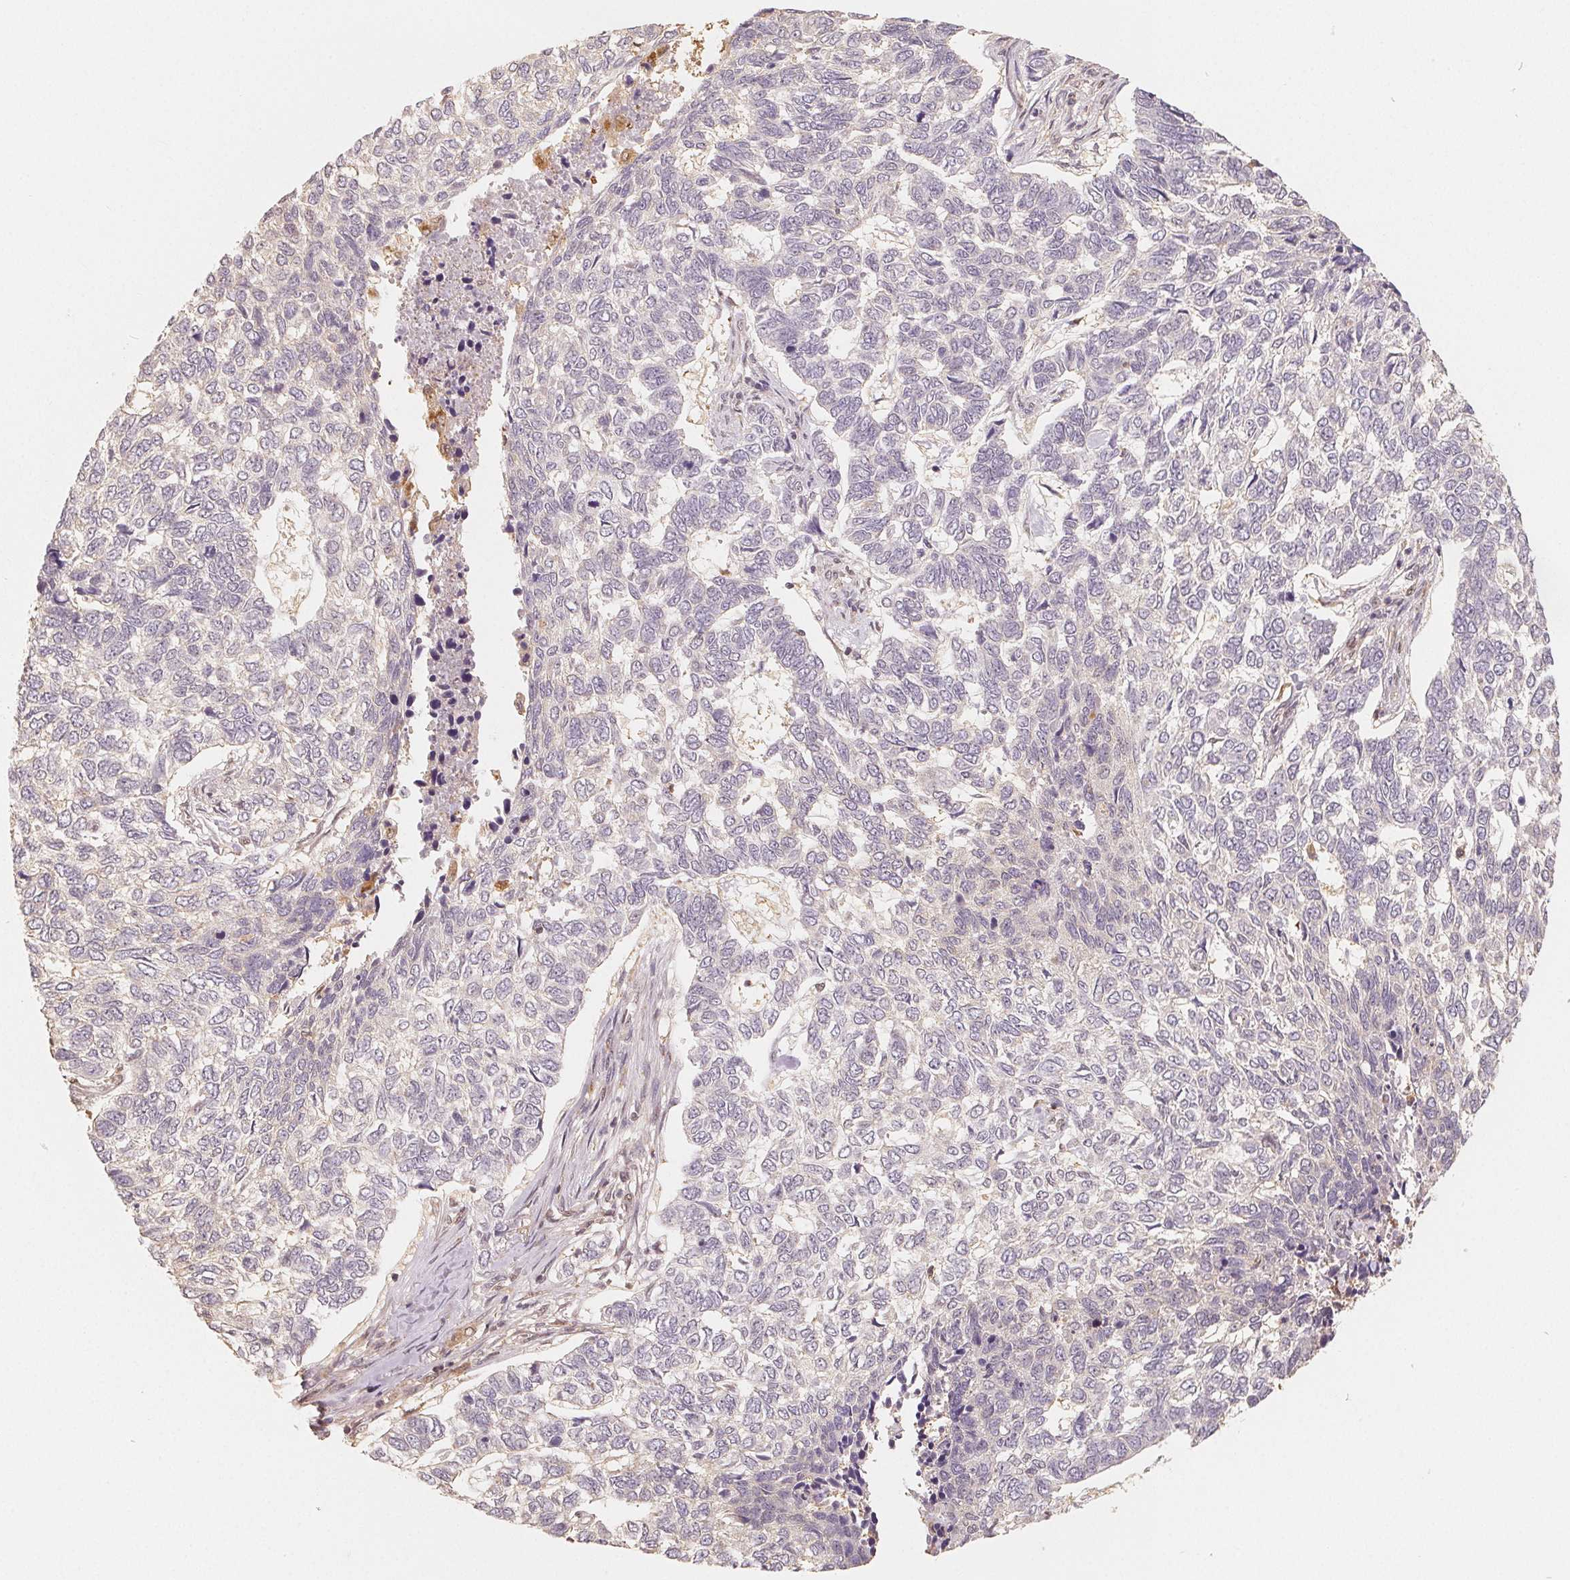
{"staining": {"intensity": "negative", "quantity": "none", "location": "none"}, "tissue": "skin cancer", "cell_type": "Tumor cells", "image_type": "cancer", "snomed": [{"axis": "morphology", "description": "Basal cell carcinoma"}, {"axis": "topography", "description": "Skin"}], "caption": "Skin cancer (basal cell carcinoma) was stained to show a protein in brown. There is no significant staining in tumor cells. Brightfield microscopy of immunohistochemistry stained with DAB (brown) and hematoxylin (blue), captured at high magnification.", "gene": "GUSB", "patient": {"sex": "female", "age": 65}}